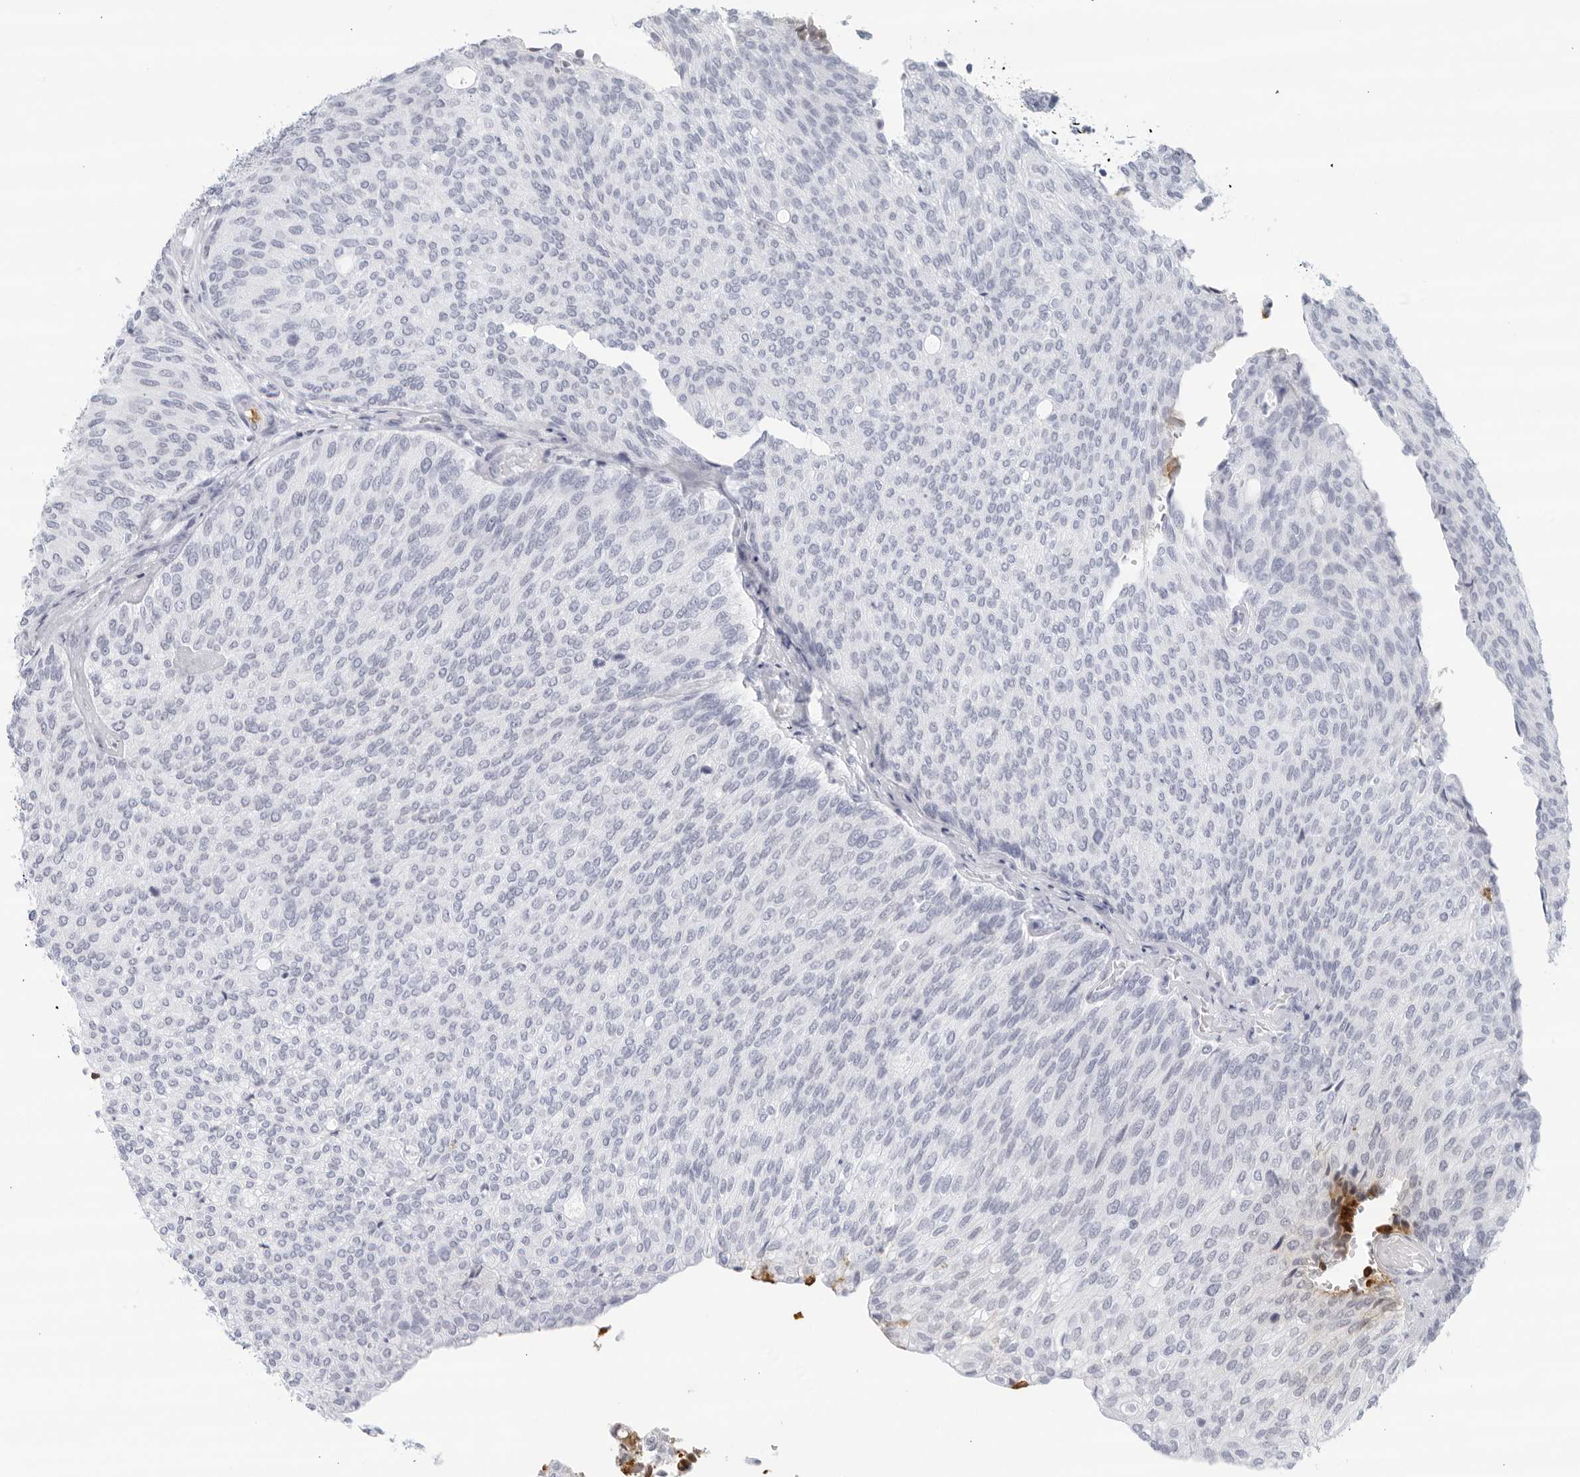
{"staining": {"intensity": "negative", "quantity": "none", "location": "none"}, "tissue": "urothelial cancer", "cell_type": "Tumor cells", "image_type": "cancer", "snomed": [{"axis": "morphology", "description": "Urothelial carcinoma, Low grade"}, {"axis": "topography", "description": "Urinary bladder"}], "caption": "This is an IHC histopathology image of human urothelial cancer. There is no expression in tumor cells.", "gene": "FGG", "patient": {"sex": "female", "age": 79}}